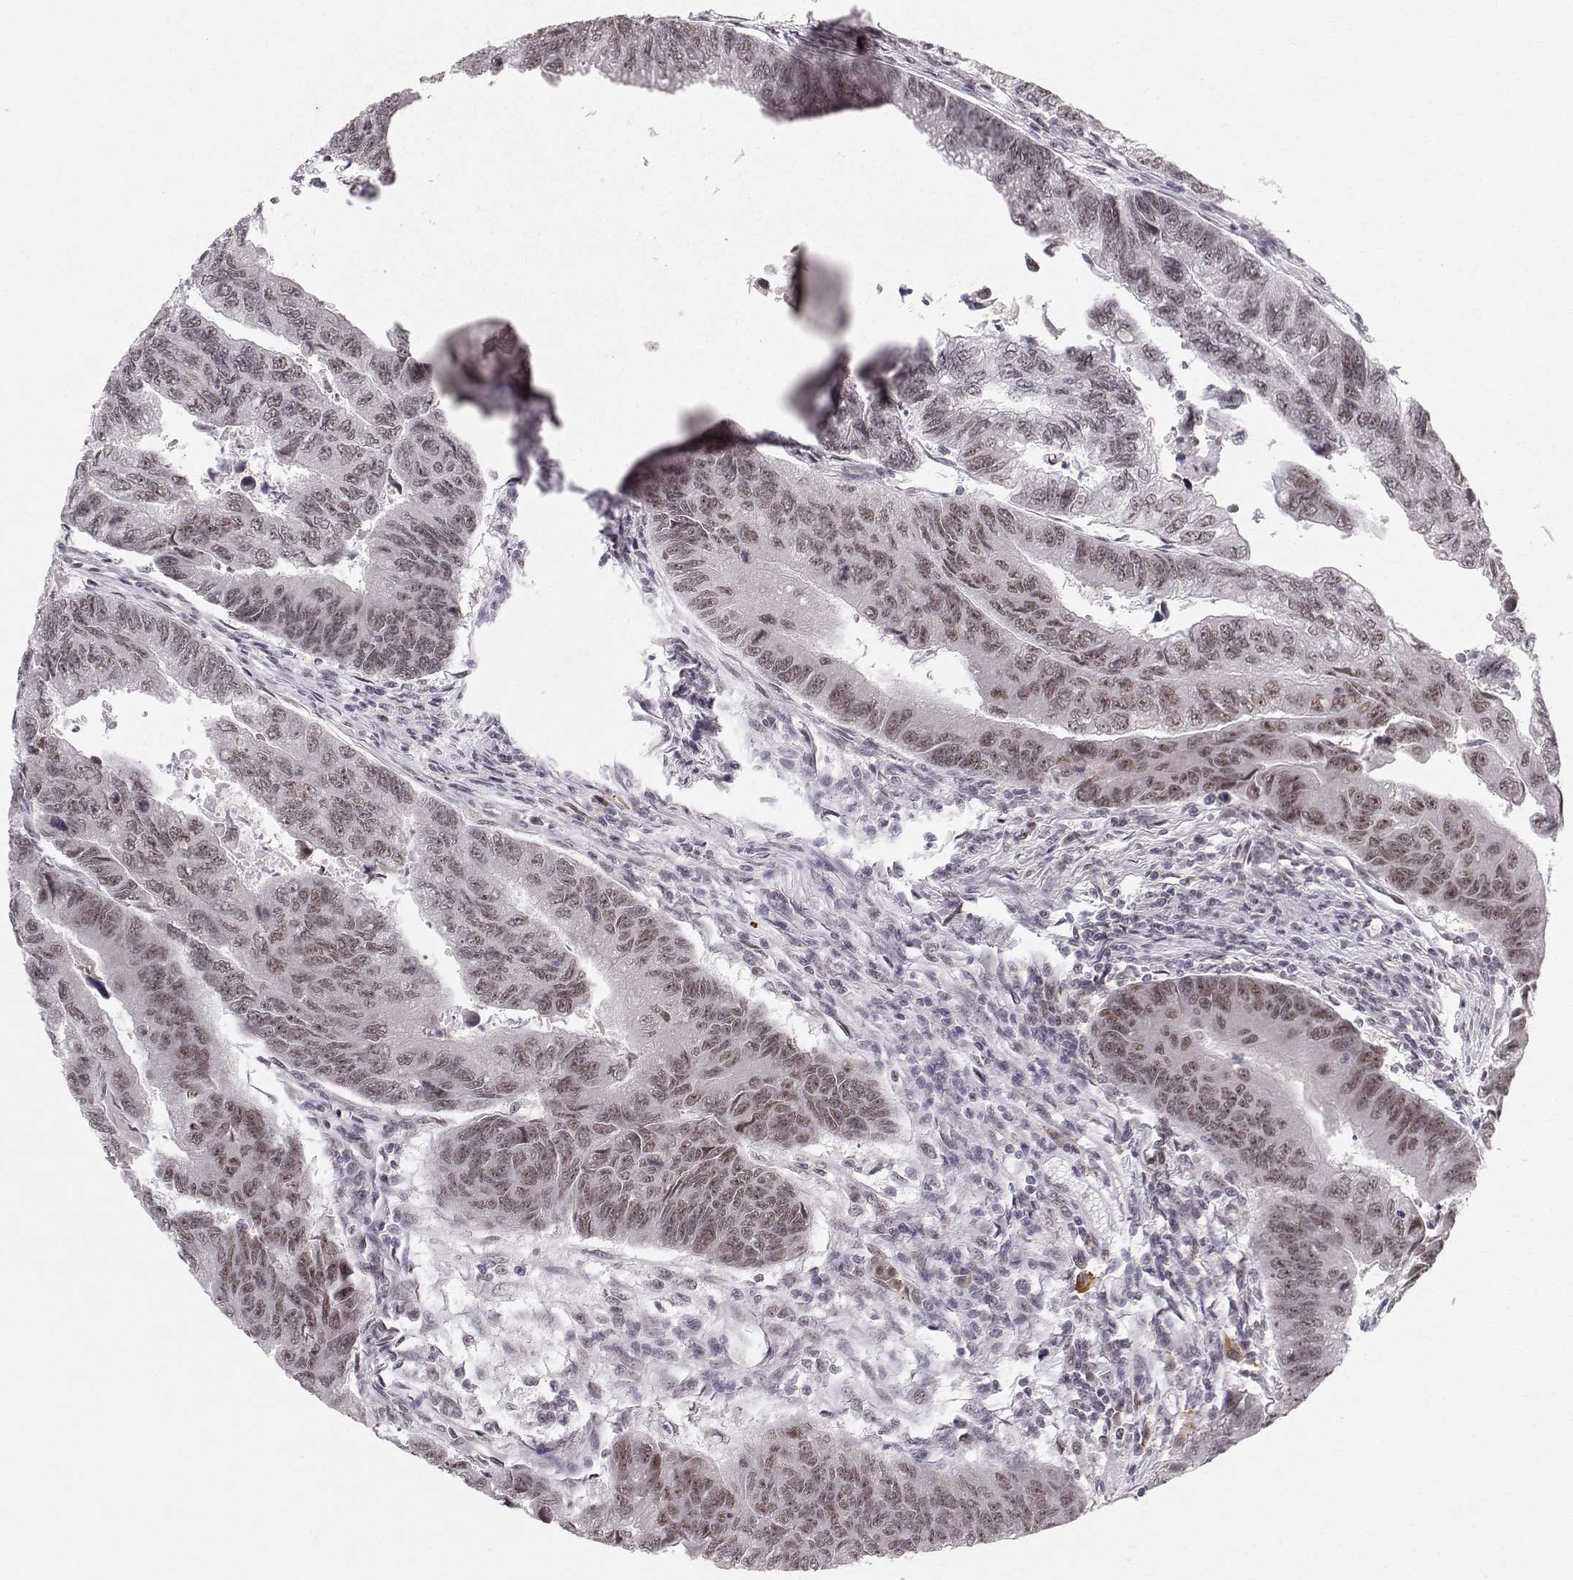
{"staining": {"intensity": "weak", "quantity": "25%-75%", "location": "nuclear"}, "tissue": "colorectal cancer", "cell_type": "Tumor cells", "image_type": "cancer", "snomed": [{"axis": "morphology", "description": "Adenocarcinoma, NOS"}, {"axis": "topography", "description": "Colon"}], "caption": "Adenocarcinoma (colorectal) stained for a protein exhibits weak nuclear positivity in tumor cells. (Stains: DAB in brown, nuclei in blue, Microscopy: brightfield microscopy at high magnification).", "gene": "RPP38", "patient": {"sex": "female", "age": 65}}